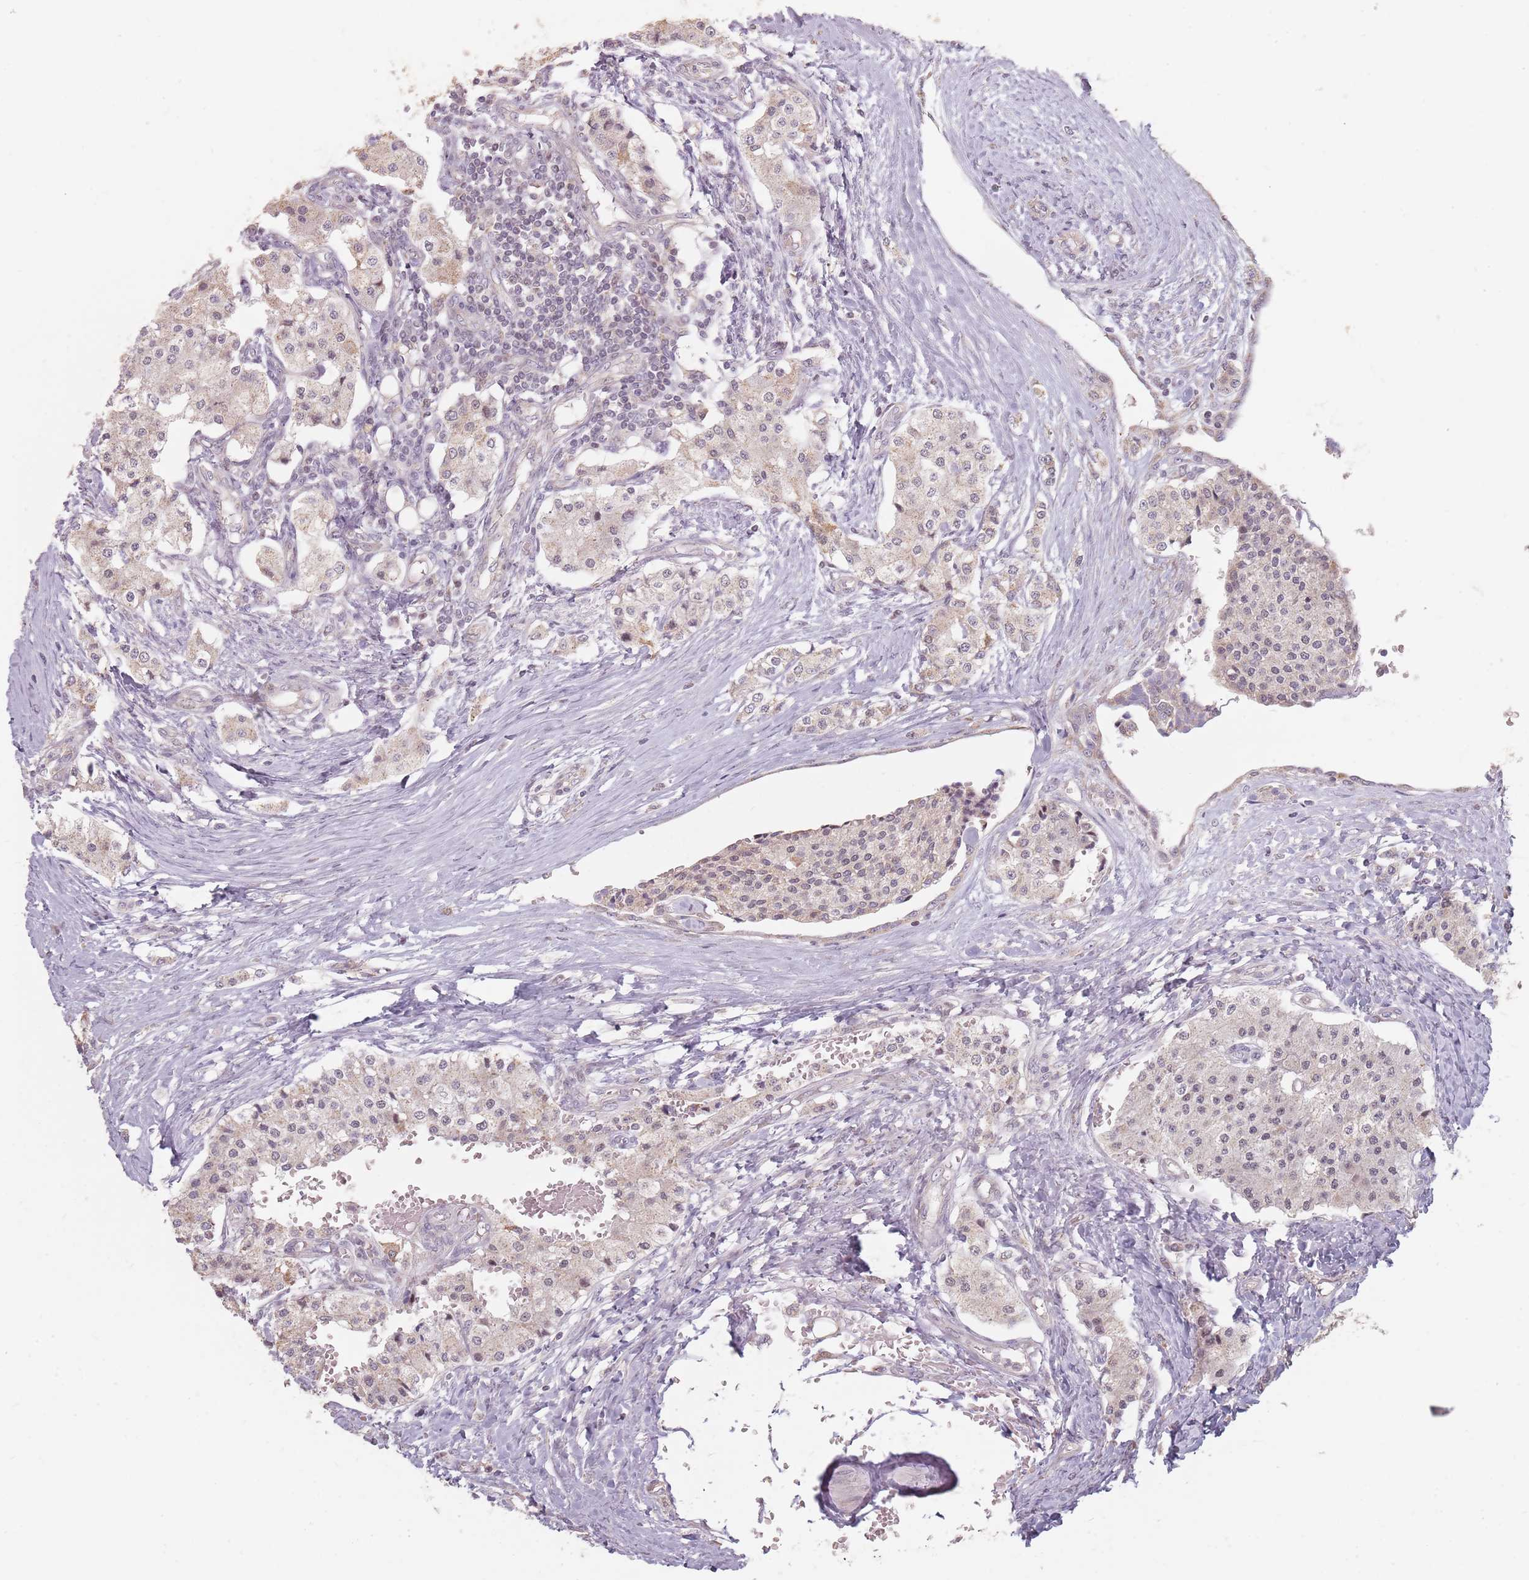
{"staining": {"intensity": "weak", "quantity": ">75%", "location": "nuclear"}, "tissue": "carcinoid", "cell_type": "Tumor cells", "image_type": "cancer", "snomed": [{"axis": "morphology", "description": "Carcinoid, malignant, NOS"}, {"axis": "topography", "description": "Colon"}], "caption": "Immunohistochemistry (IHC) histopathology image of human malignant carcinoid stained for a protein (brown), which exhibits low levels of weak nuclear staining in about >75% of tumor cells.", "gene": "VPS52", "patient": {"sex": "female", "age": 52}}